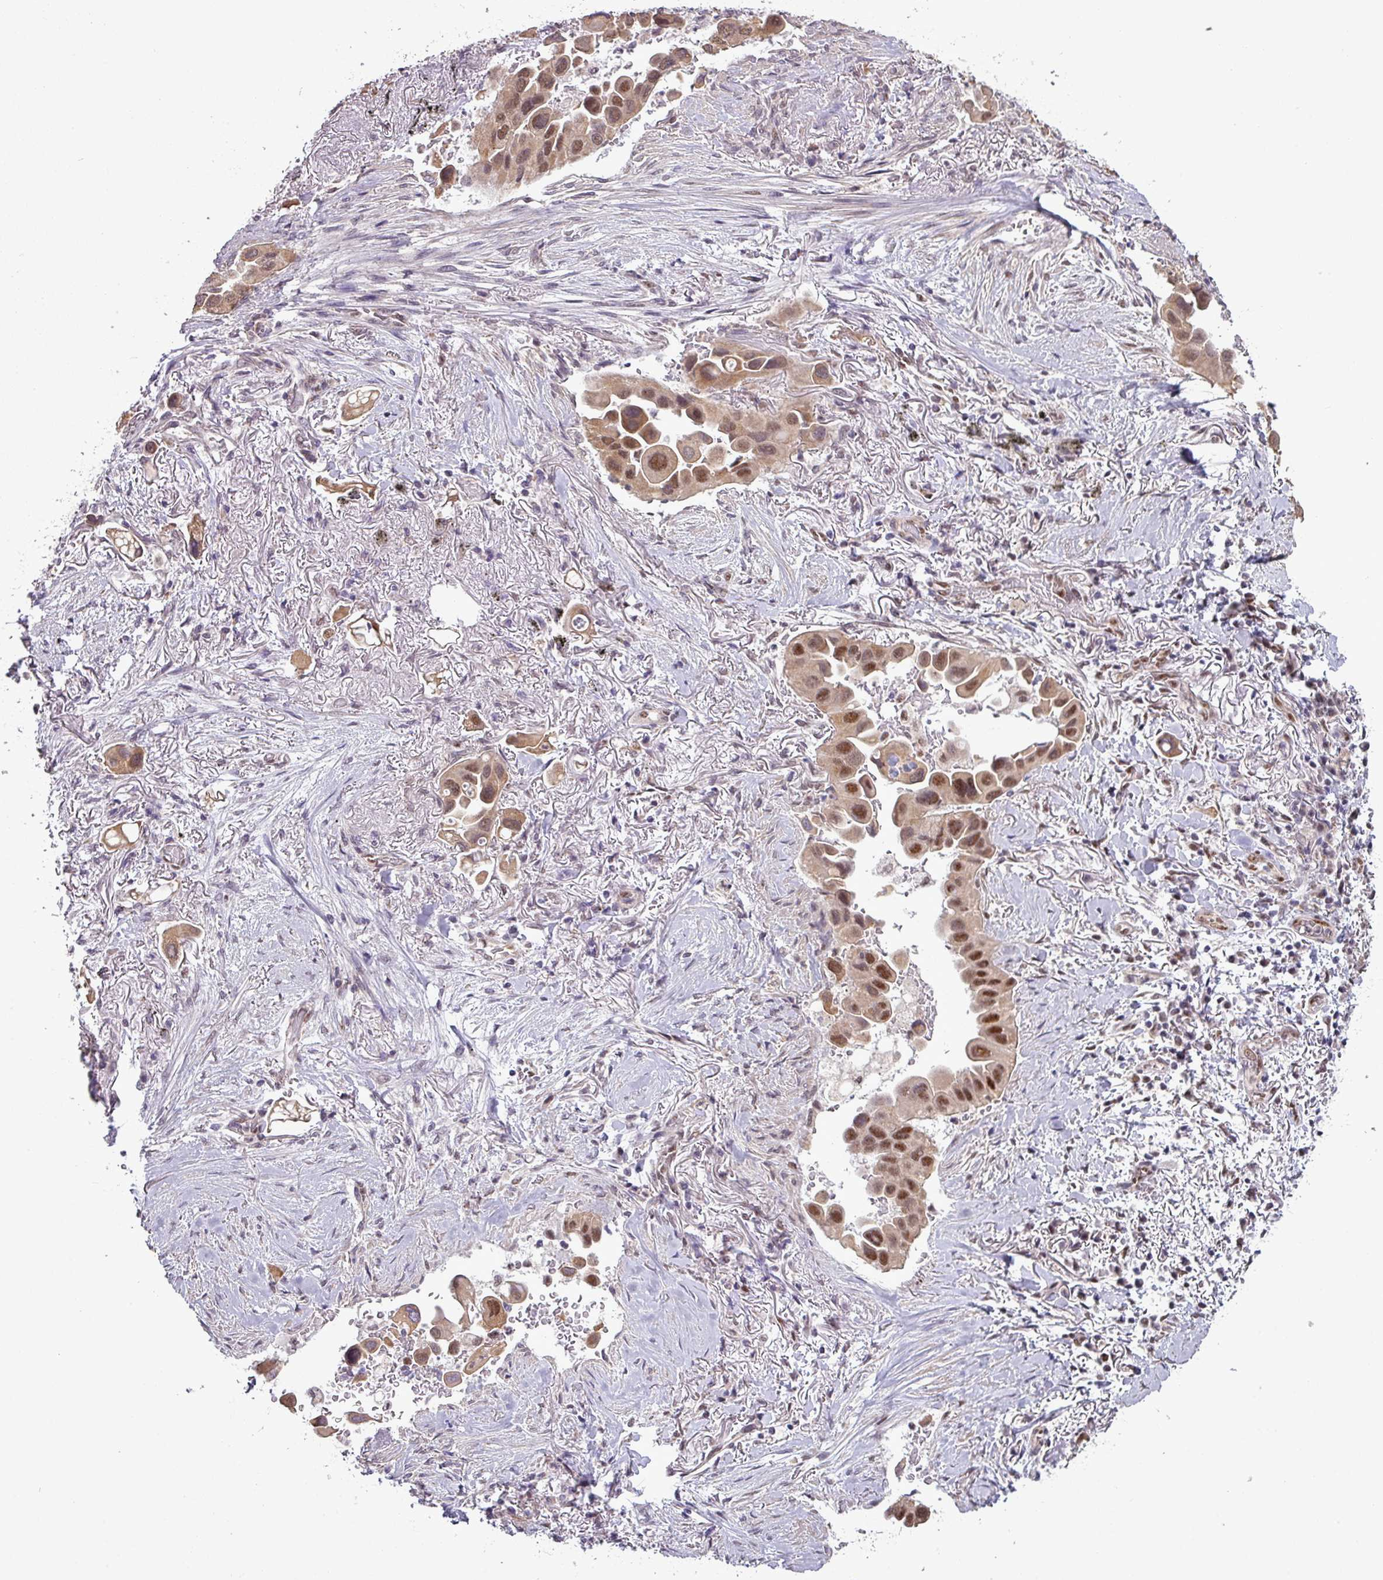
{"staining": {"intensity": "moderate", "quantity": ">75%", "location": "cytoplasmic/membranous,nuclear"}, "tissue": "lung cancer", "cell_type": "Tumor cells", "image_type": "cancer", "snomed": [{"axis": "morphology", "description": "Adenocarcinoma, NOS"}, {"axis": "topography", "description": "Lung"}], "caption": "About >75% of tumor cells in human lung cancer (adenocarcinoma) demonstrate moderate cytoplasmic/membranous and nuclear protein staining as visualized by brown immunohistochemical staining.", "gene": "ZNF217", "patient": {"sex": "female", "age": 76}}